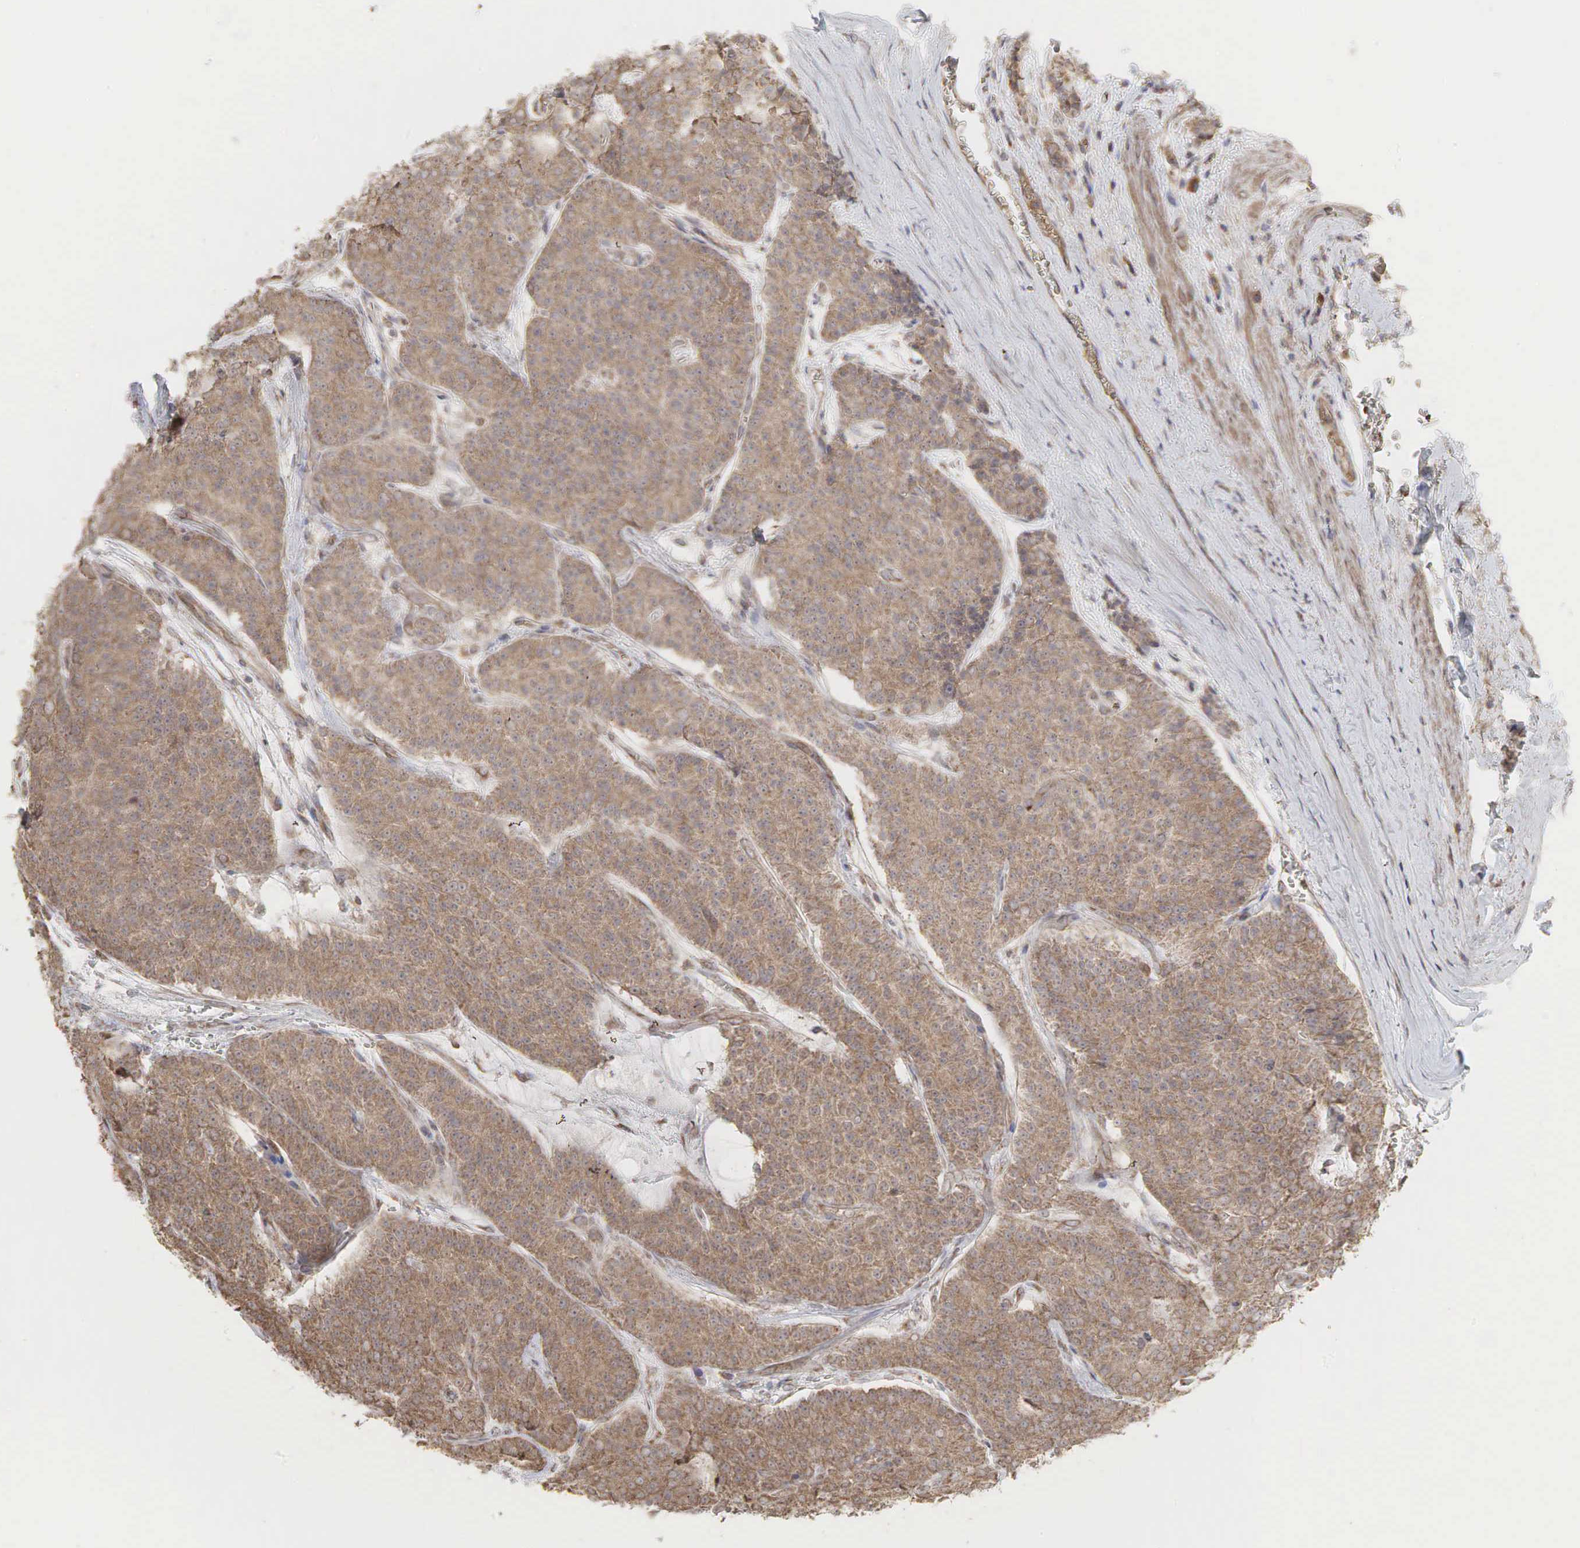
{"staining": {"intensity": "moderate", "quantity": ">75%", "location": "cytoplasmic/membranous"}, "tissue": "carcinoid", "cell_type": "Tumor cells", "image_type": "cancer", "snomed": [{"axis": "morphology", "description": "Carcinoid, malignant, NOS"}, {"axis": "topography", "description": "Stomach"}], "caption": "A brown stain shows moderate cytoplasmic/membranous positivity of a protein in human carcinoid tumor cells.", "gene": "PABPC5", "patient": {"sex": "female", "age": 76}}